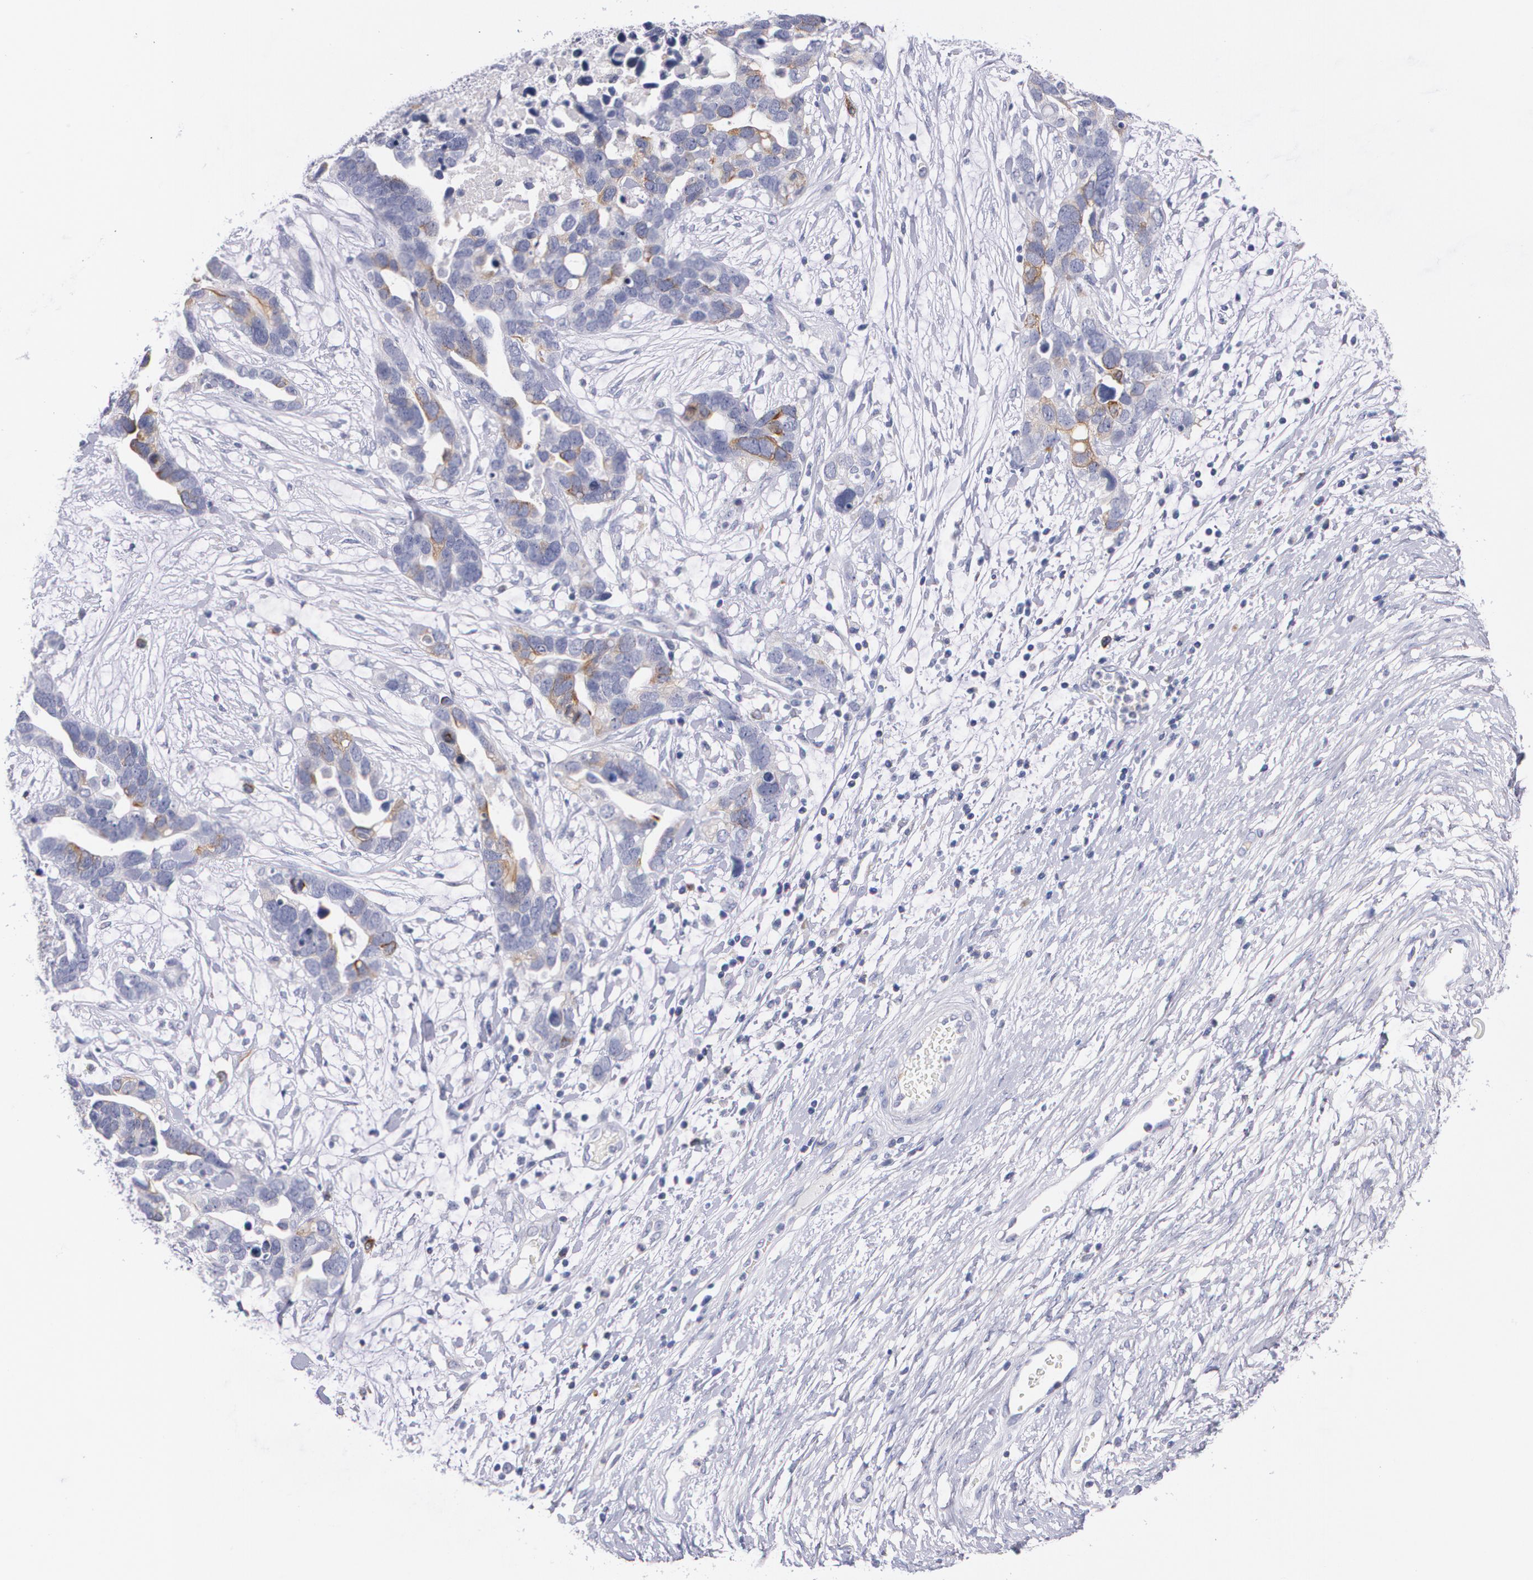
{"staining": {"intensity": "strong", "quantity": "<25%", "location": "cytoplasmic/membranous"}, "tissue": "ovarian cancer", "cell_type": "Tumor cells", "image_type": "cancer", "snomed": [{"axis": "morphology", "description": "Cystadenocarcinoma, serous, NOS"}, {"axis": "topography", "description": "Ovary"}], "caption": "Human ovarian cancer stained for a protein (brown) shows strong cytoplasmic/membranous positive expression in about <25% of tumor cells.", "gene": "HMMR", "patient": {"sex": "female", "age": 54}}